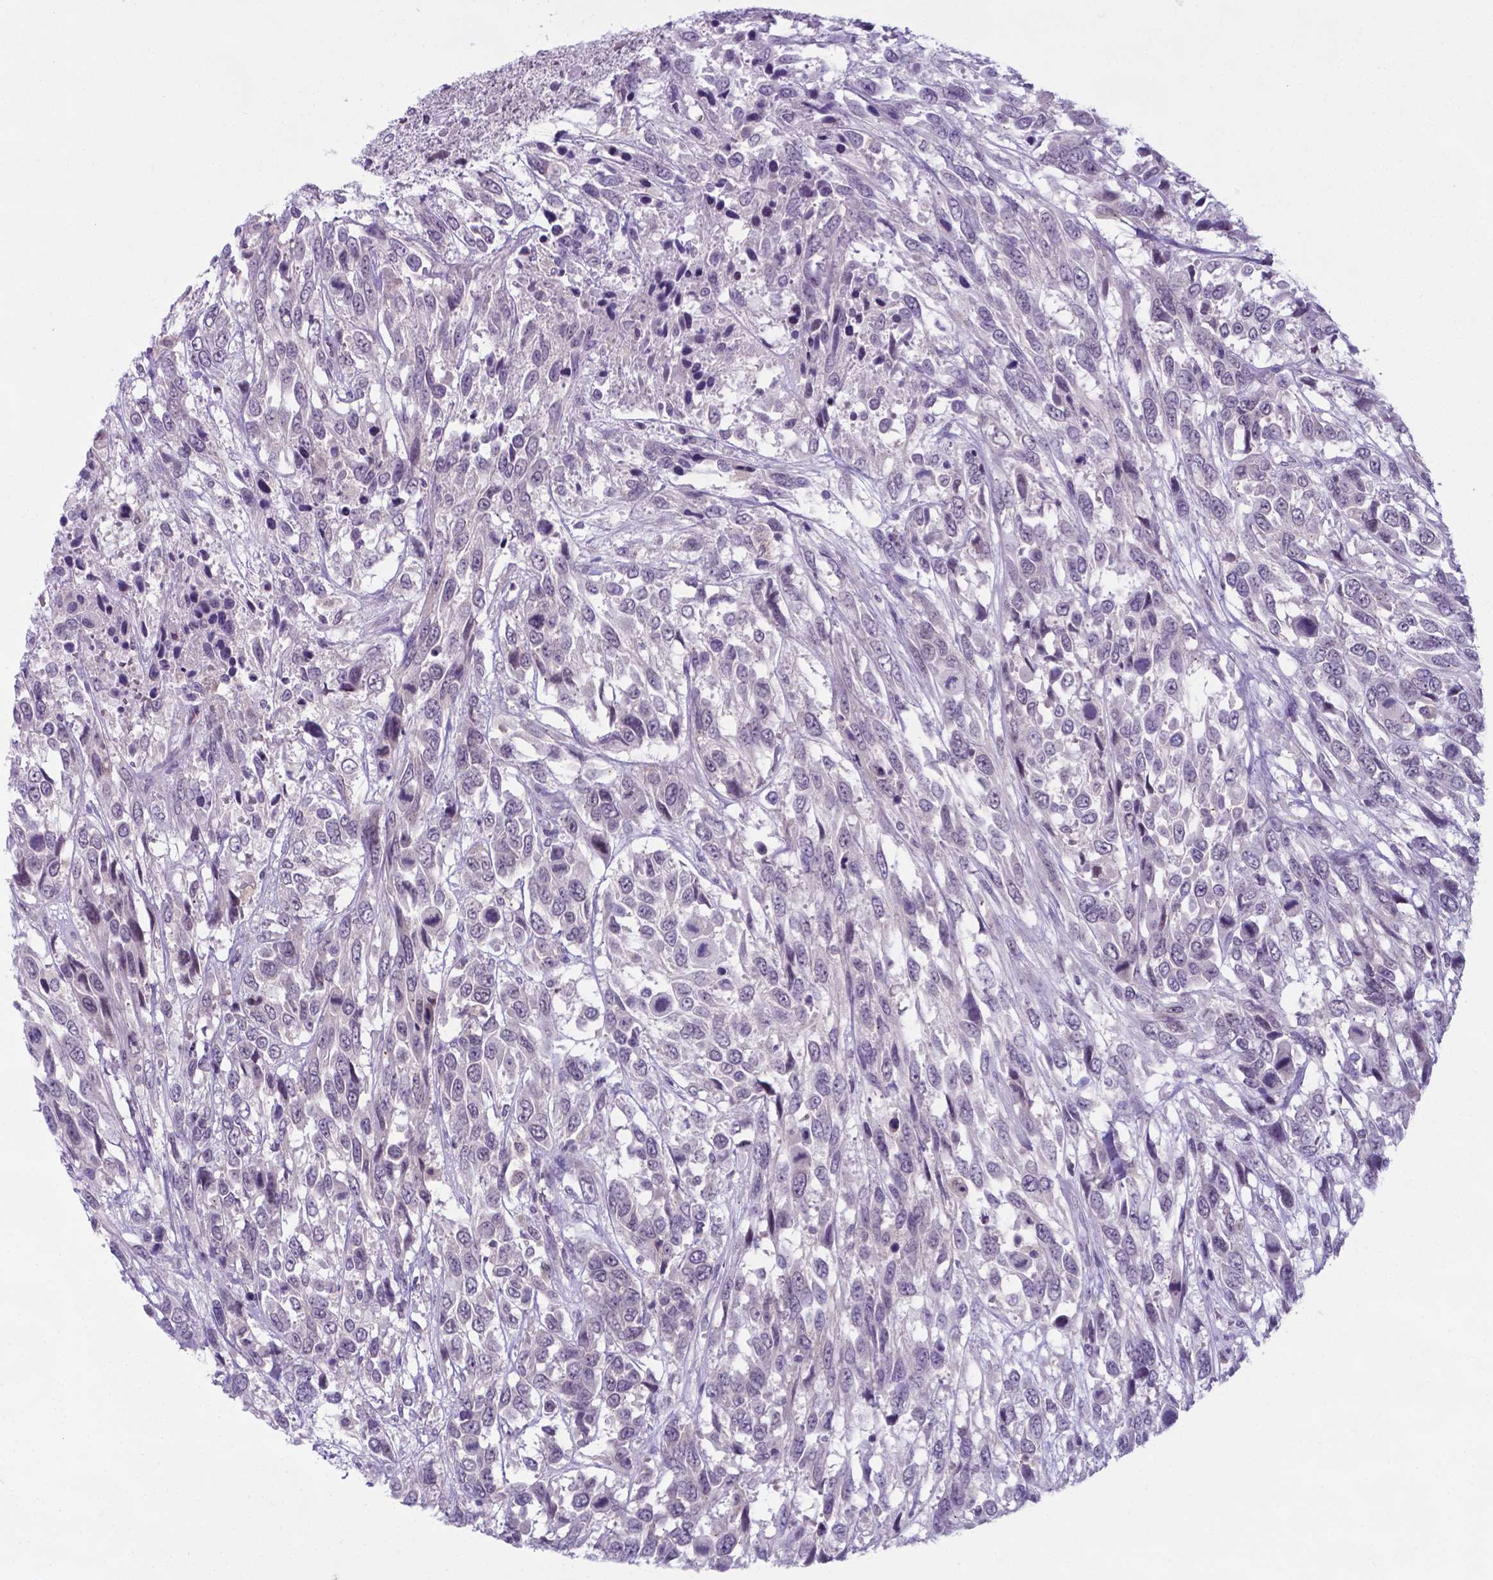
{"staining": {"intensity": "negative", "quantity": "none", "location": "none"}, "tissue": "urothelial cancer", "cell_type": "Tumor cells", "image_type": "cancer", "snomed": [{"axis": "morphology", "description": "Urothelial carcinoma, High grade"}, {"axis": "topography", "description": "Urinary bladder"}], "caption": "IHC histopathology image of urothelial cancer stained for a protein (brown), which demonstrates no expression in tumor cells.", "gene": "AP5B1", "patient": {"sex": "female", "age": 70}}